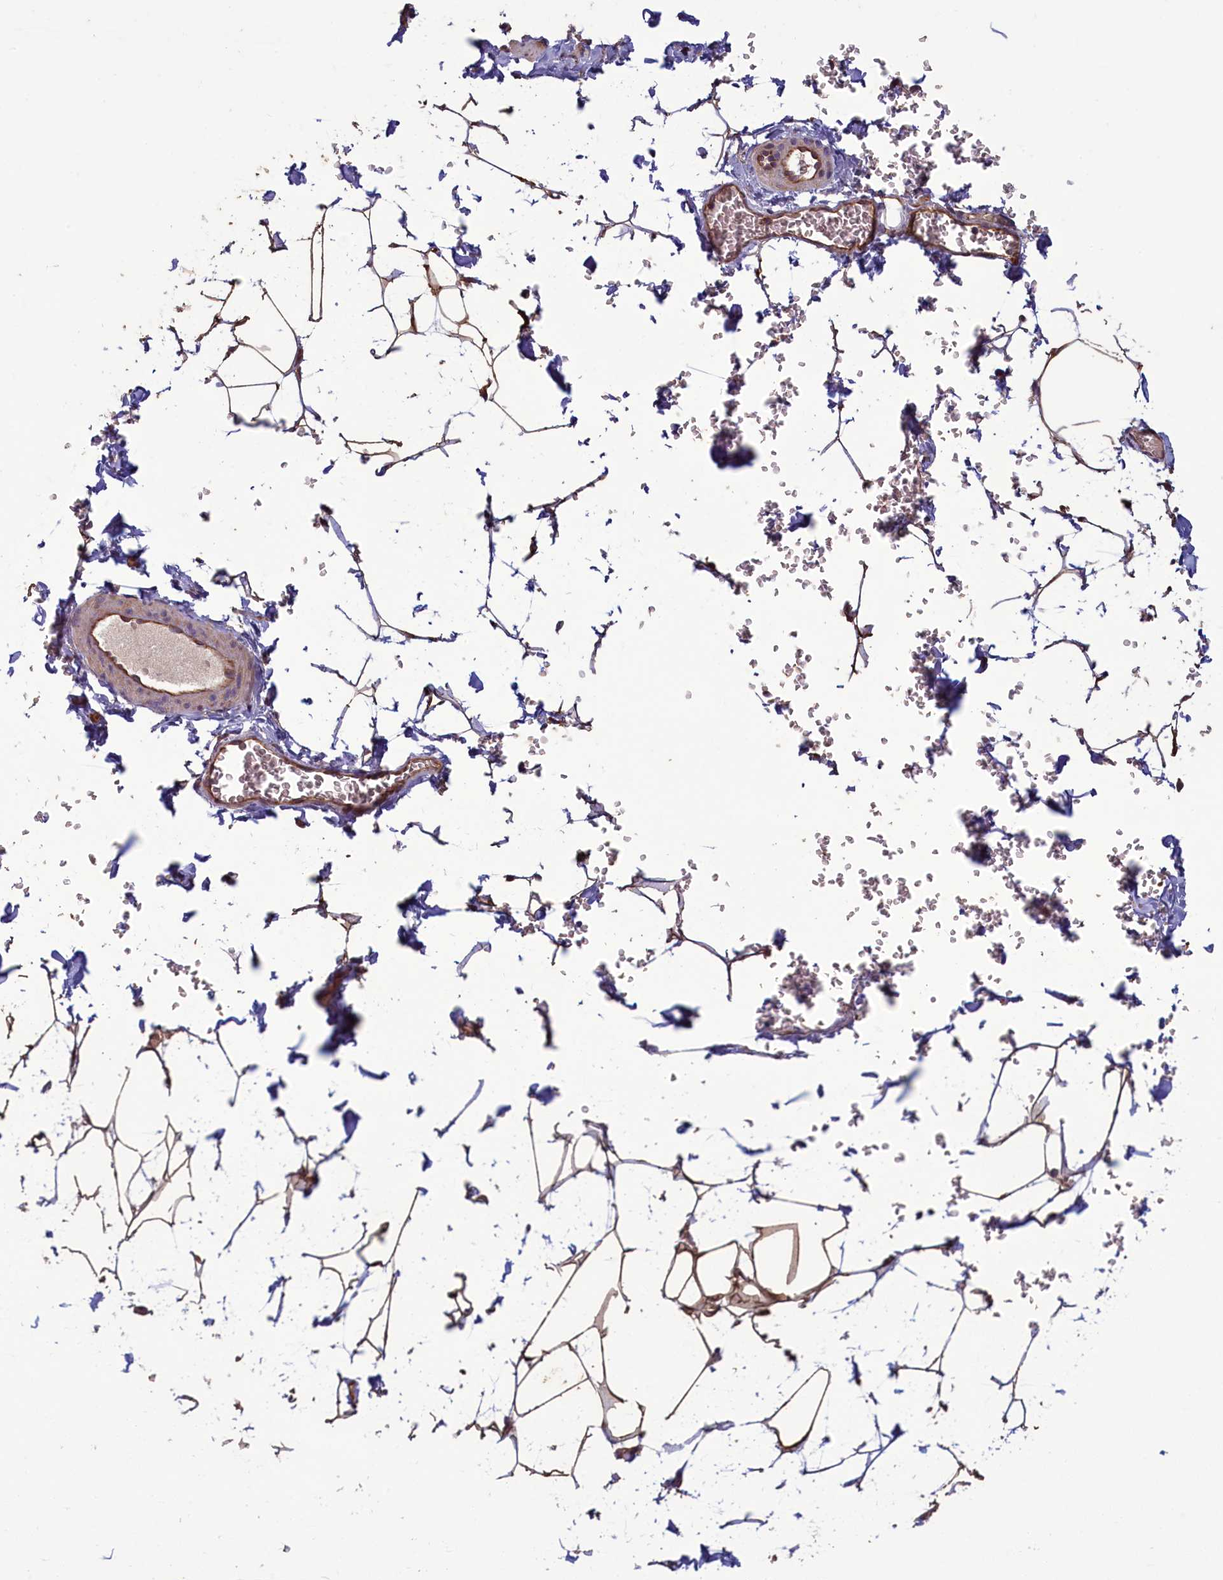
{"staining": {"intensity": "moderate", "quantity": ">75%", "location": "cytoplasmic/membranous"}, "tissue": "adipose tissue", "cell_type": "Adipocytes", "image_type": "normal", "snomed": [{"axis": "morphology", "description": "Normal tissue, NOS"}, {"axis": "topography", "description": "Gallbladder"}, {"axis": "topography", "description": "Peripheral nerve tissue"}], "caption": "IHC photomicrograph of normal adipose tissue: human adipose tissue stained using IHC displays medium levels of moderate protein expression localized specifically in the cytoplasmic/membranous of adipocytes, appearing as a cytoplasmic/membranous brown color.", "gene": "CIAO2B", "patient": {"sex": "male", "age": 38}}